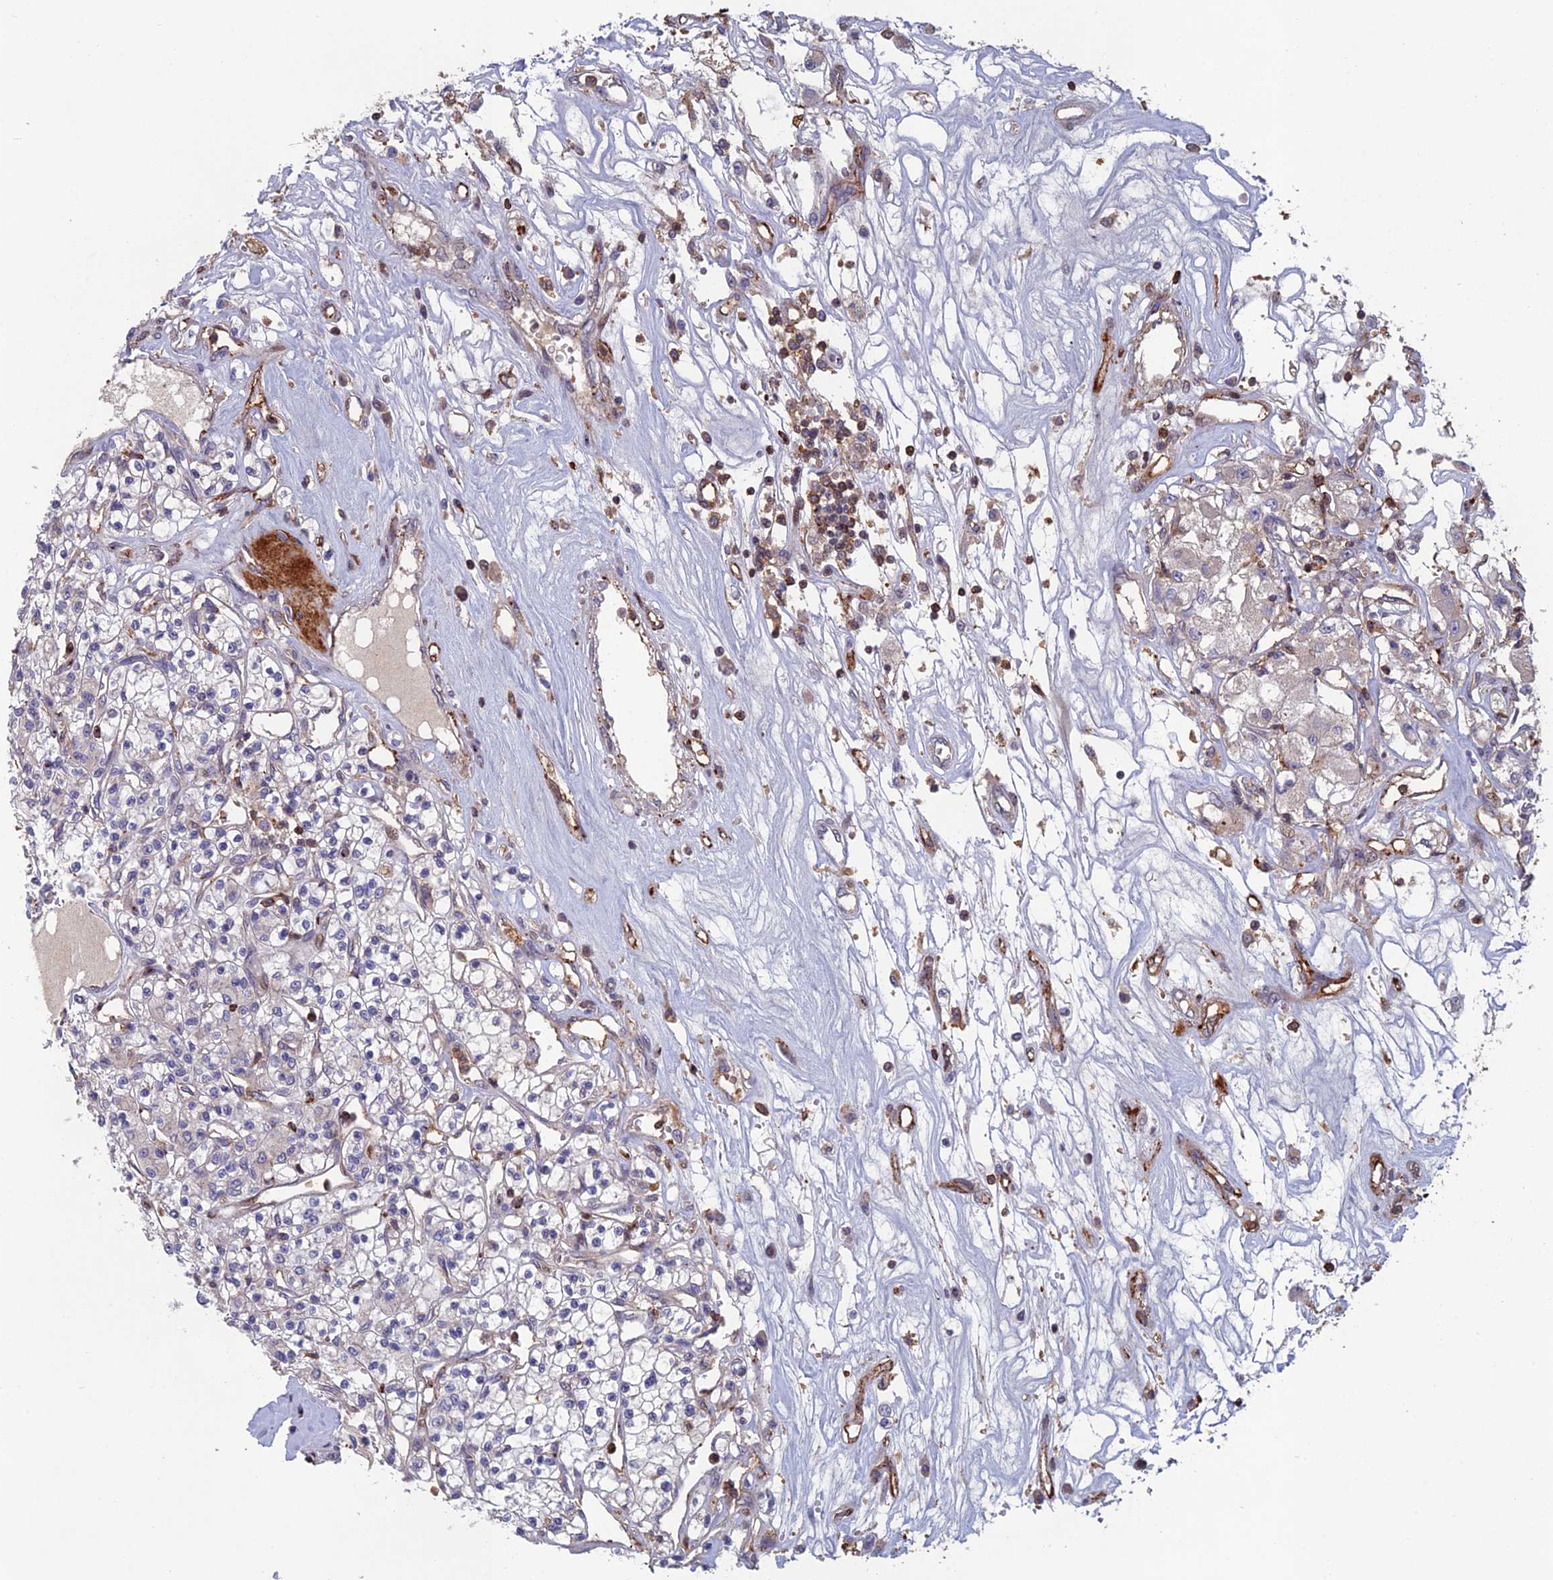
{"staining": {"intensity": "negative", "quantity": "none", "location": "none"}, "tissue": "renal cancer", "cell_type": "Tumor cells", "image_type": "cancer", "snomed": [{"axis": "morphology", "description": "Adenocarcinoma, NOS"}, {"axis": "topography", "description": "Kidney"}], "caption": "Tumor cells show no significant protein expression in renal cancer (adenocarcinoma).", "gene": "C15orf62", "patient": {"sex": "female", "age": 59}}